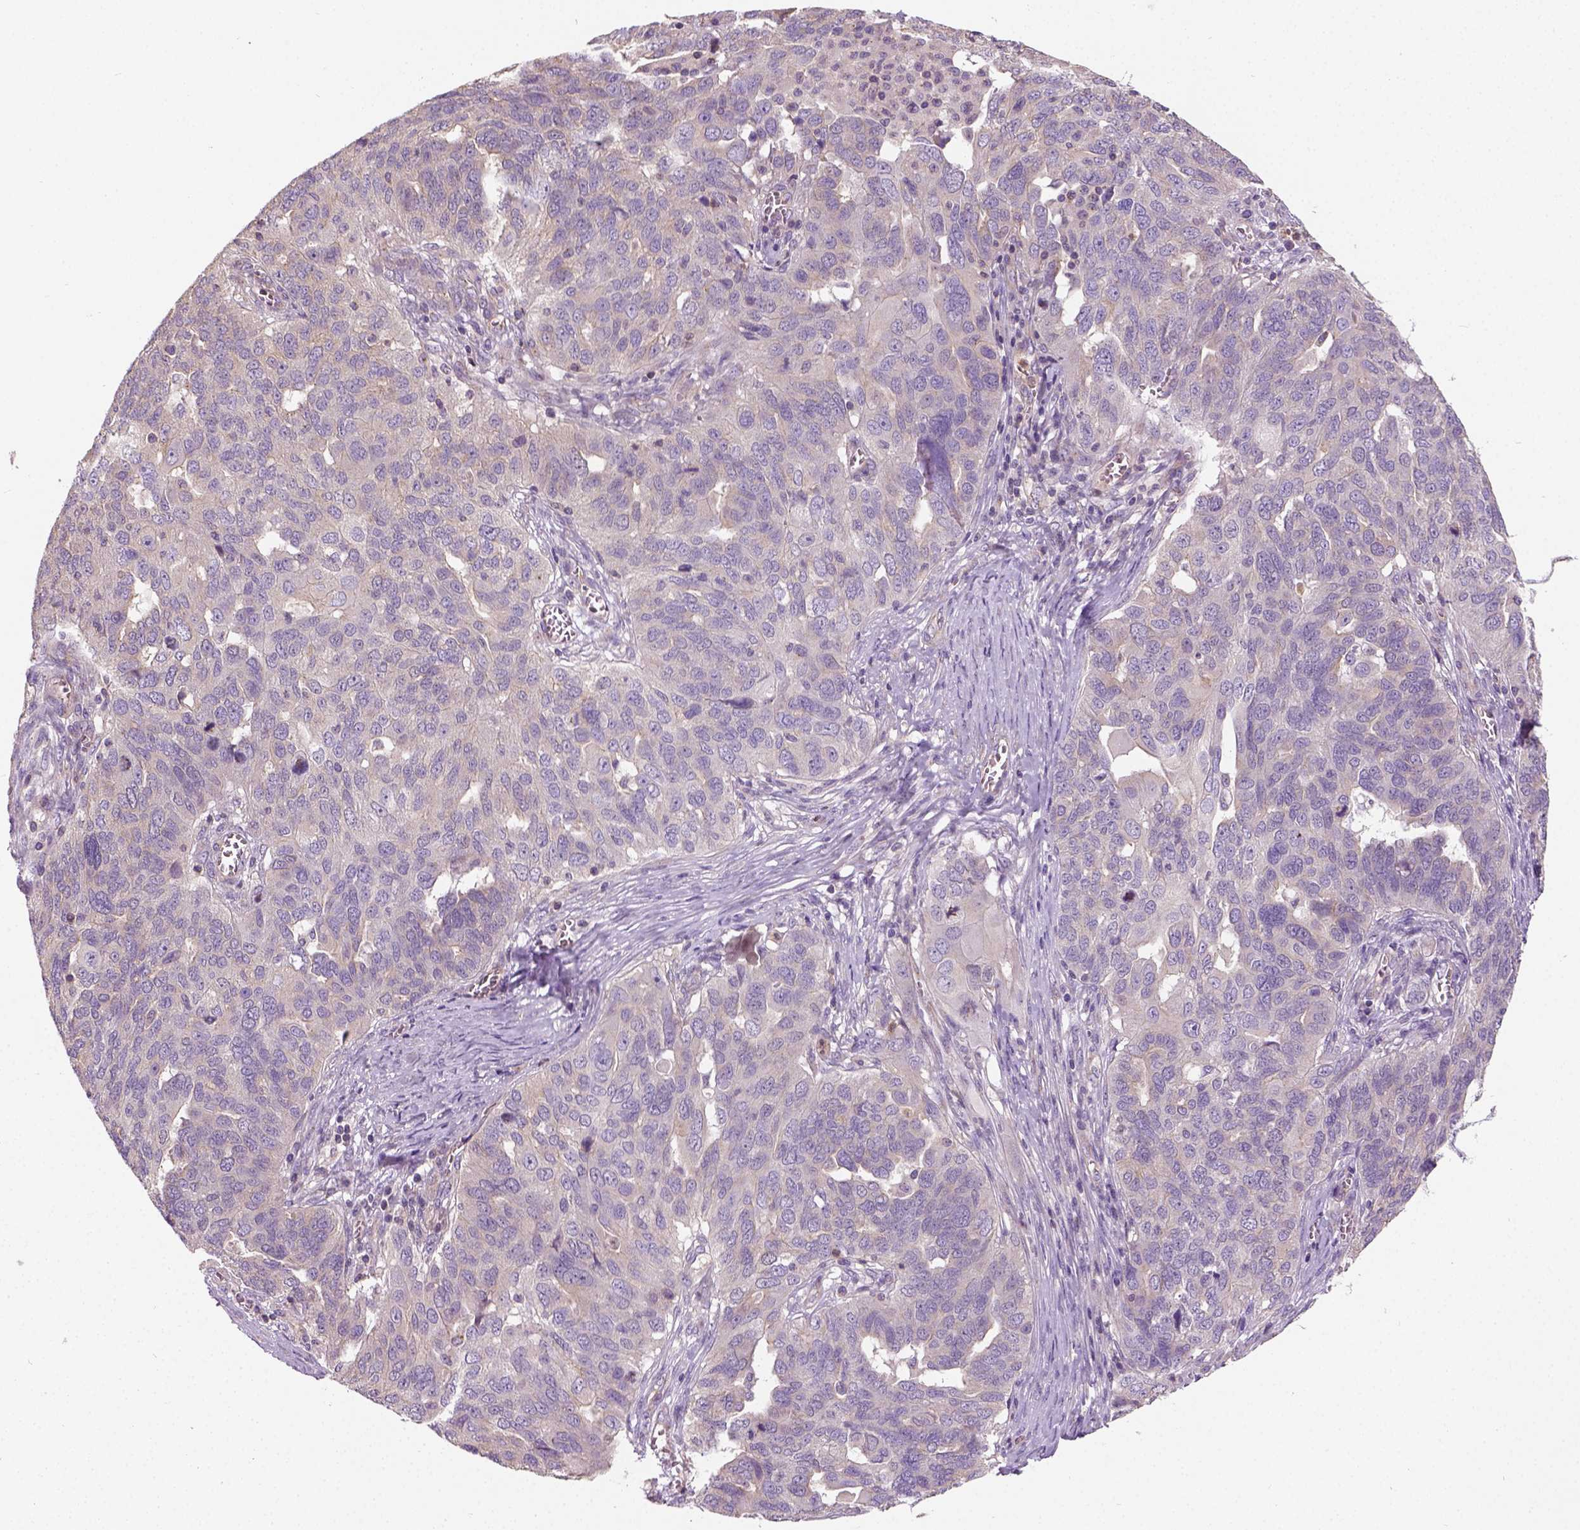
{"staining": {"intensity": "weak", "quantity": "25%-75%", "location": "cytoplasmic/membranous"}, "tissue": "ovarian cancer", "cell_type": "Tumor cells", "image_type": "cancer", "snomed": [{"axis": "morphology", "description": "Carcinoma, endometroid"}, {"axis": "topography", "description": "Soft tissue"}, {"axis": "topography", "description": "Ovary"}], "caption": "Approximately 25%-75% of tumor cells in ovarian cancer (endometroid carcinoma) exhibit weak cytoplasmic/membranous protein positivity as visualized by brown immunohistochemical staining.", "gene": "CRACR2A", "patient": {"sex": "female", "age": 52}}